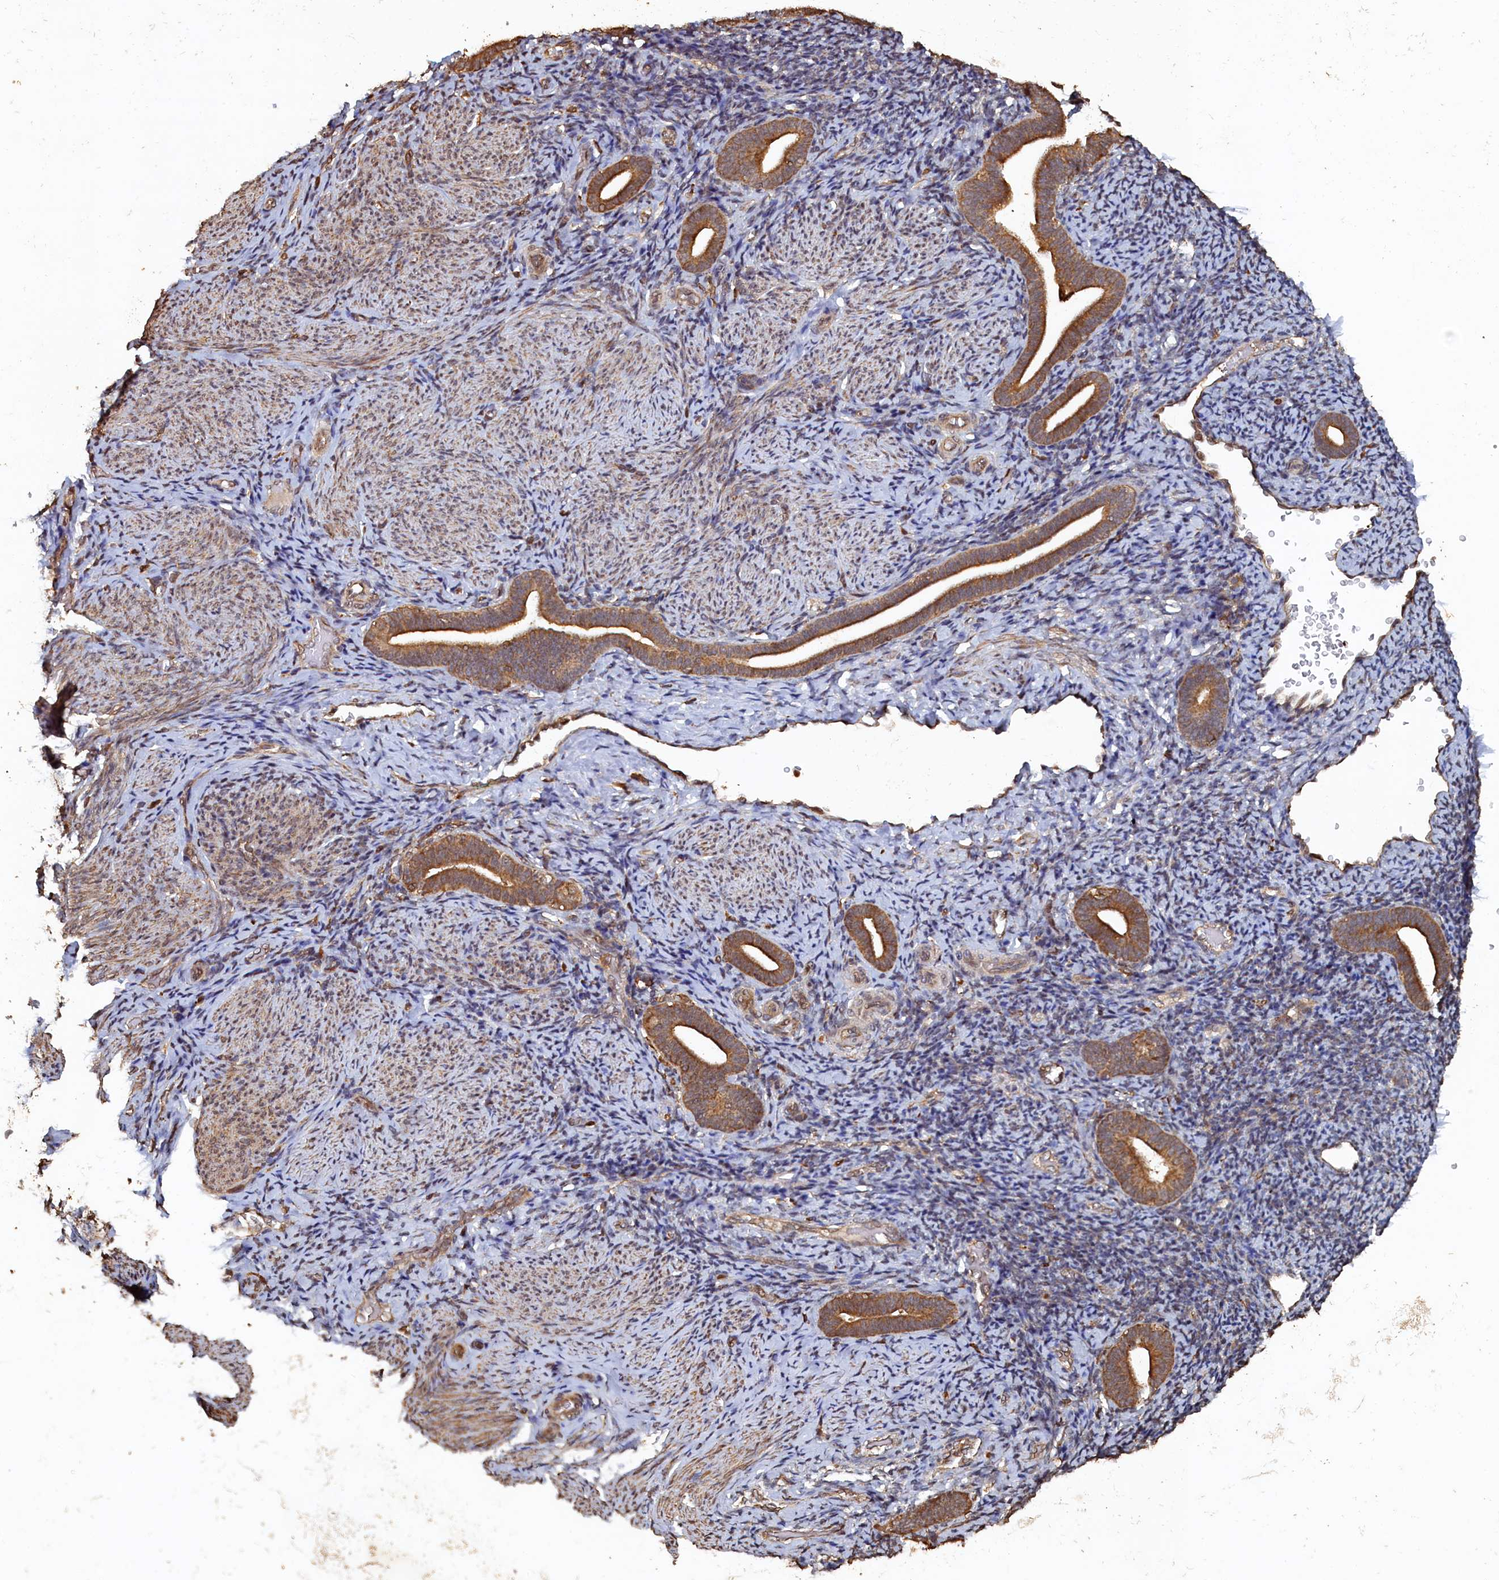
{"staining": {"intensity": "weak", "quantity": "<25%", "location": "cytoplasmic/membranous"}, "tissue": "endometrium", "cell_type": "Cells in endometrial stroma", "image_type": "normal", "snomed": [{"axis": "morphology", "description": "Normal tissue, NOS"}, {"axis": "topography", "description": "Endometrium"}], "caption": "Immunohistochemistry of unremarkable endometrium demonstrates no staining in cells in endometrial stroma.", "gene": "PIGN", "patient": {"sex": "female", "age": 51}}